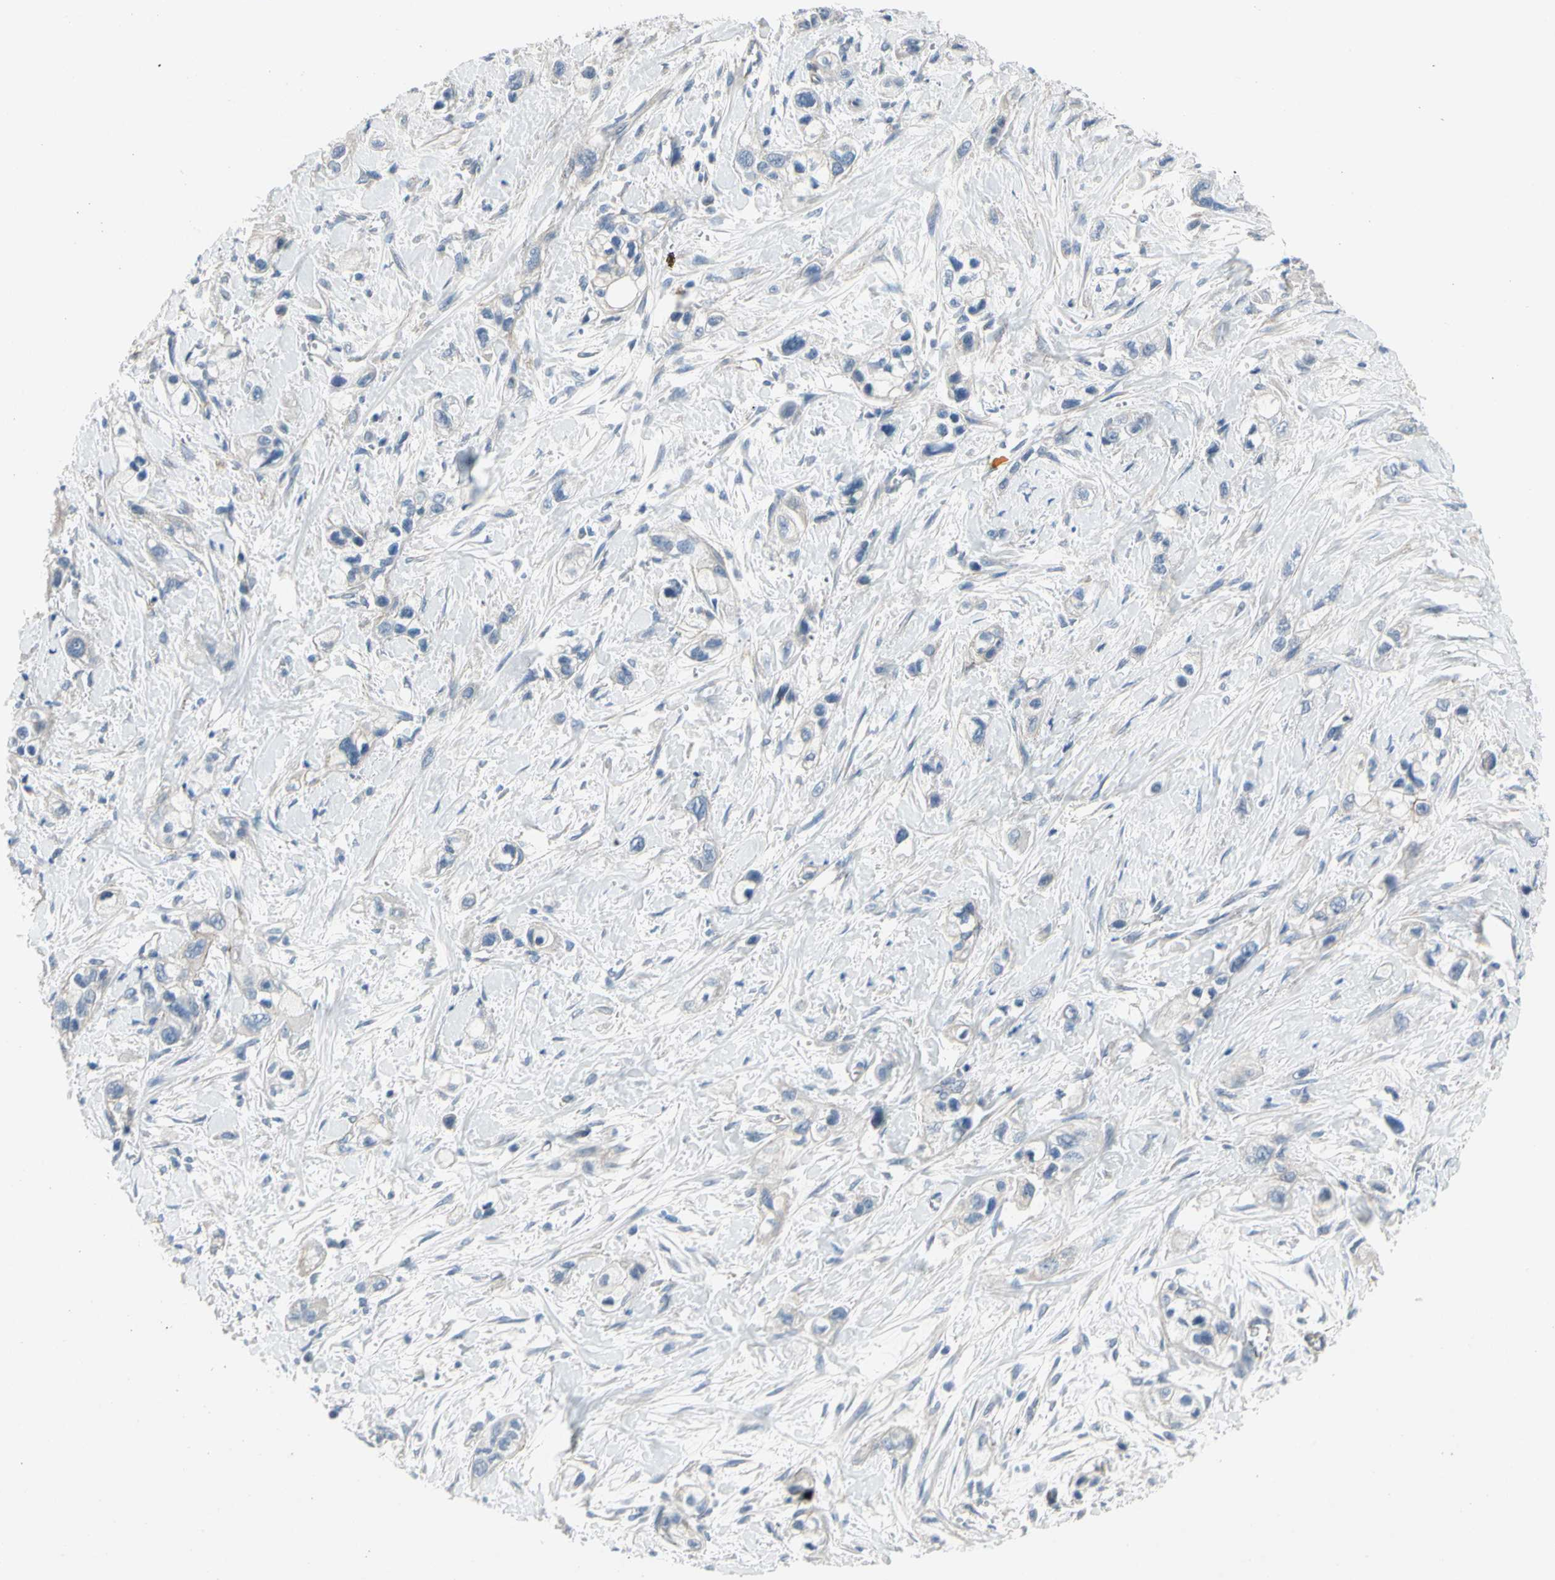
{"staining": {"intensity": "moderate", "quantity": "<25%", "location": "cytoplasmic/membranous"}, "tissue": "pancreatic cancer", "cell_type": "Tumor cells", "image_type": "cancer", "snomed": [{"axis": "morphology", "description": "Adenocarcinoma, NOS"}, {"axis": "topography", "description": "Pancreas"}], "caption": "An immunohistochemistry (IHC) histopathology image of tumor tissue is shown. Protein staining in brown shows moderate cytoplasmic/membranous positivity in pancreatic cancer within tumor cells.", "gene": "LGR6", "patient": {"sex": "male", "age": 74}}